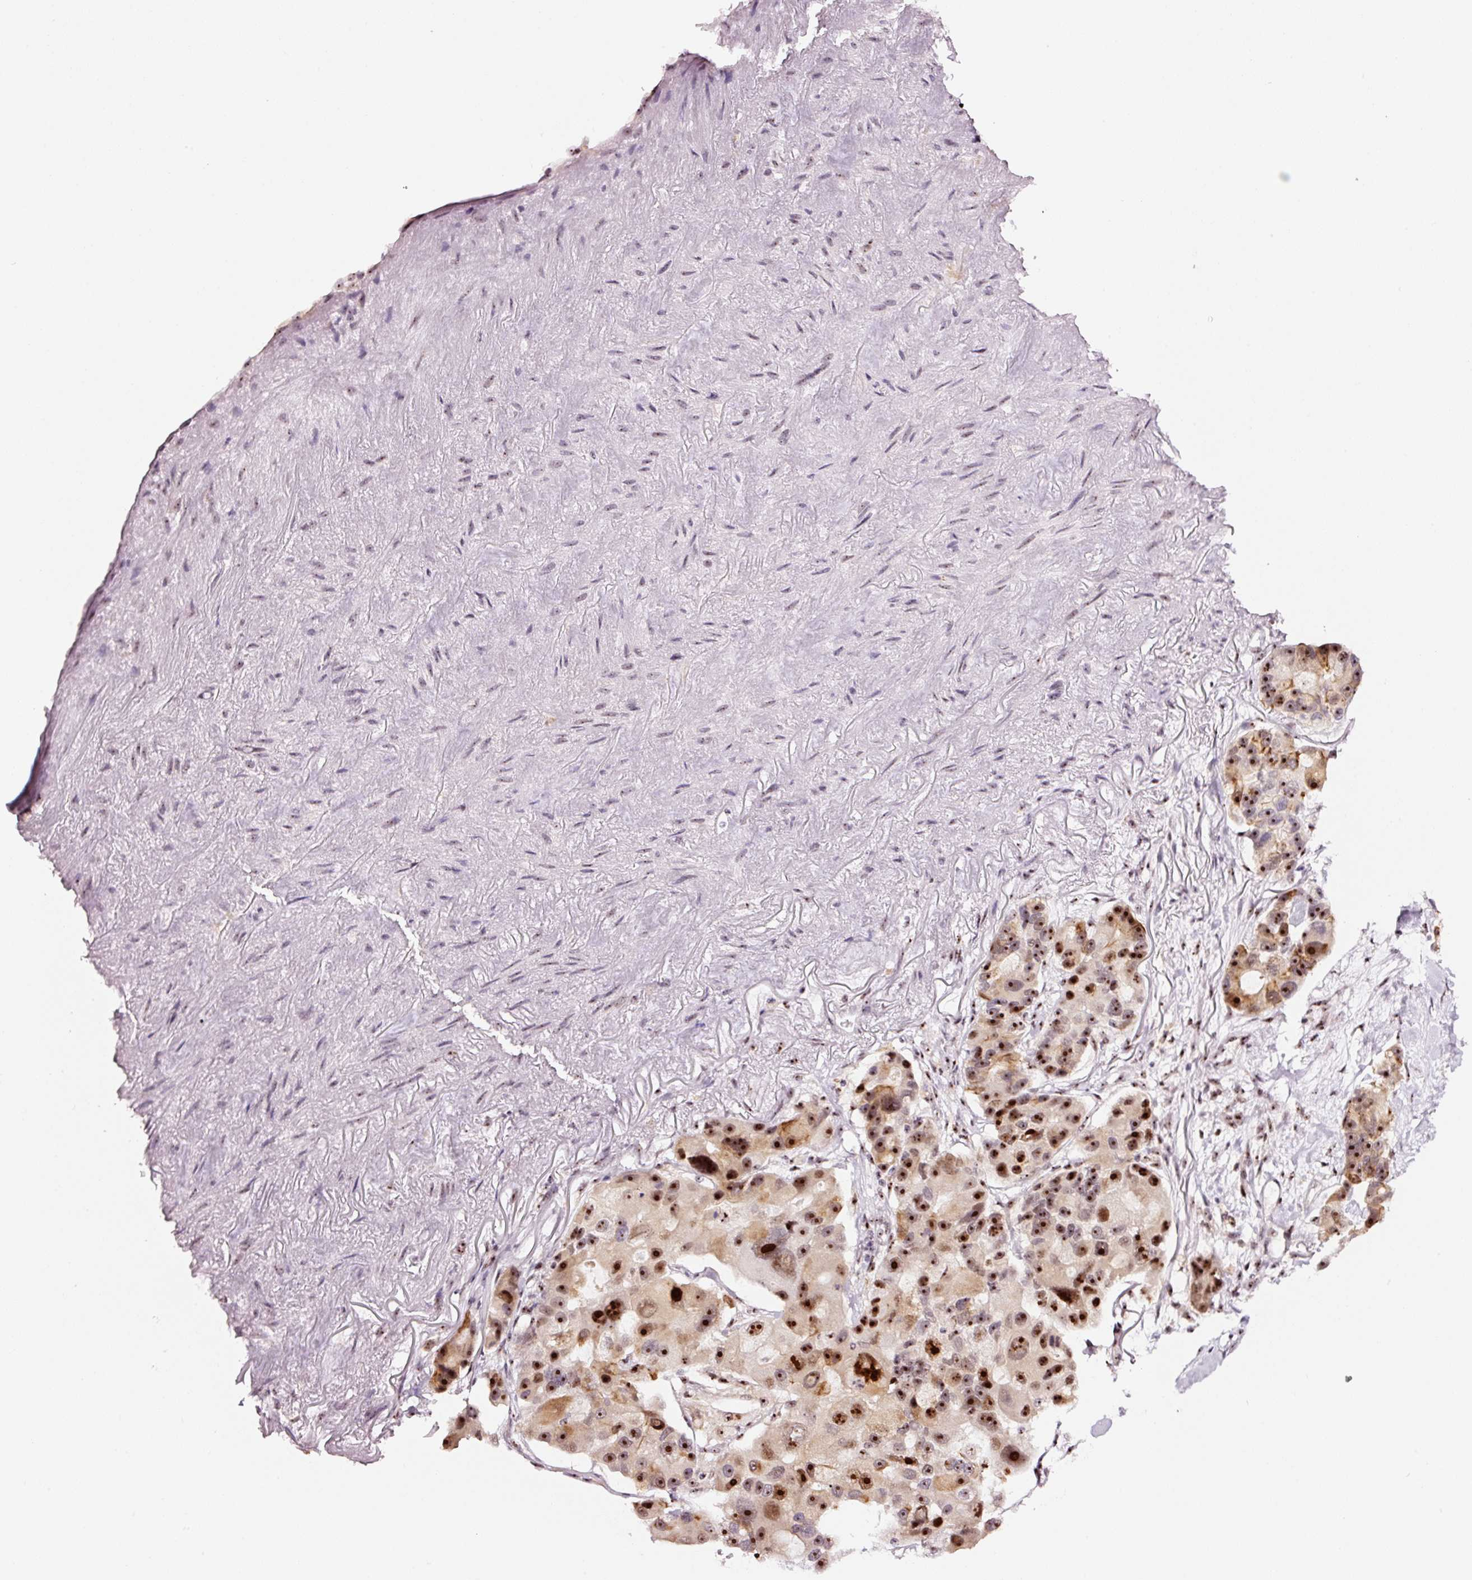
{"staining": {"intensity": "moderate", "quantity": ">75%", "location": "cytoplasmic/membranous,nuclear"}, "tissue": "lung cancer", "cell_type": "Tumor cells", "image_type": "cancer", "snomed": [{"axis": "morphology", "description": "Adenocarcinoma, NOS"}, {"axis": "topography", "description": "Lung"}], "caption": "The immunohistochemical stain labels moderate cytoplasmic/membranous and nuclear staining in tumor cells of lung cancer (adenocarcinoma) tissue. The protein of interest is stained brown, and the nuclei are stained in blue (DAB IHC with brightfield microscopy, high magnification).", "gene": "GNL3", "patient": {"sex": "female", "age": 54}}